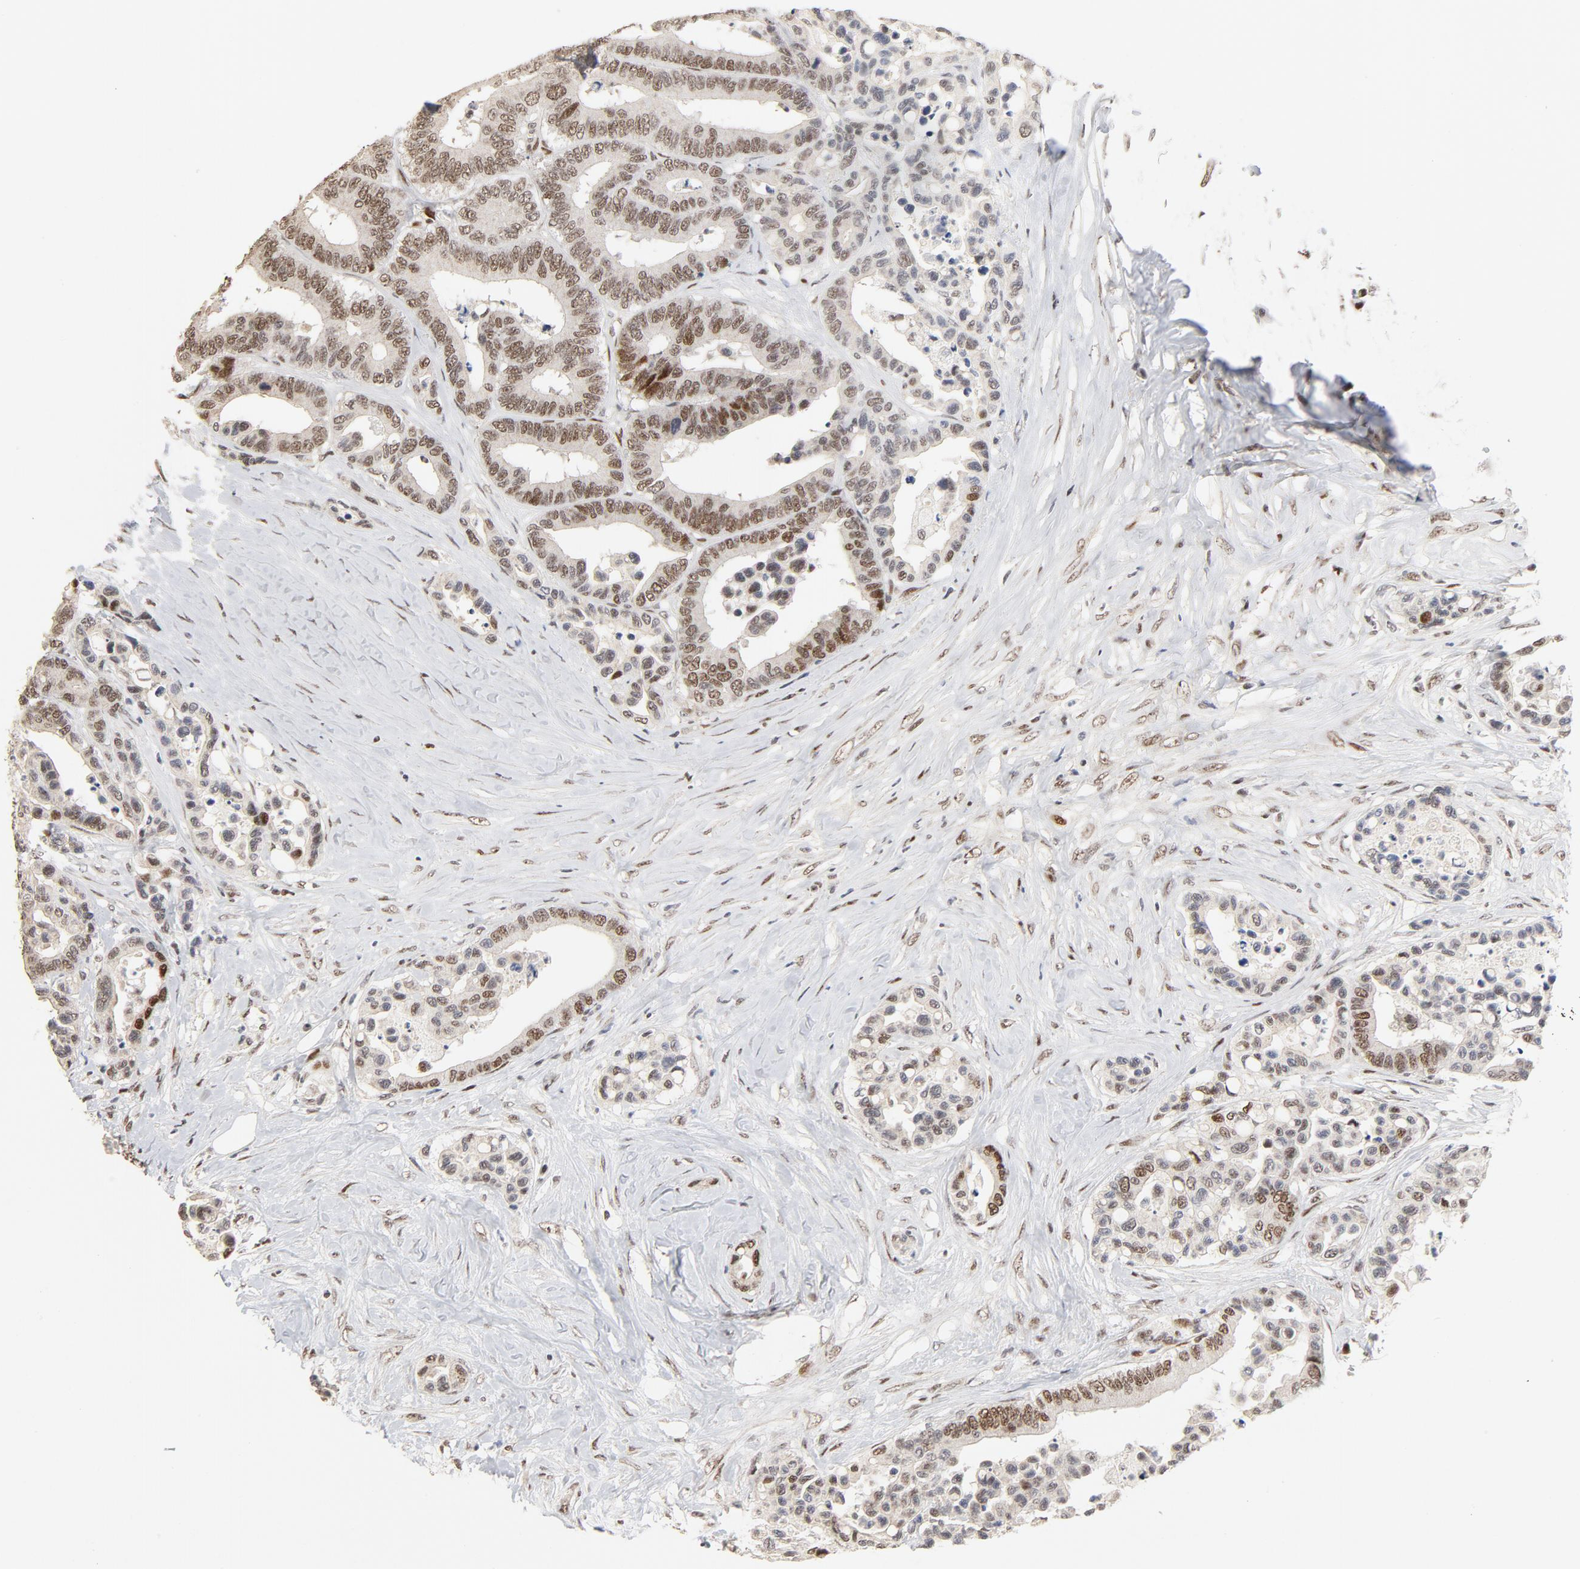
{"staining": {"intensity": "moderate", "quantity": ">75%", "location": "nuclear"}, "tissue": "colorectal cancer", "cell_type": "Tumor cells", "image_type": "cancer", "snomed": [{"axis": "morphology", "description": "Adenocarcinoma, NOS"}, {"axis": "topography", "description": "Colon"}], "caption": "Tumor cells show medium levels of moderate nuclear staining in about >75% of cells in colorectal adenocarcinoma.", "gene": "GTF2I", "patient": {"sex": "male", "age": 82}}